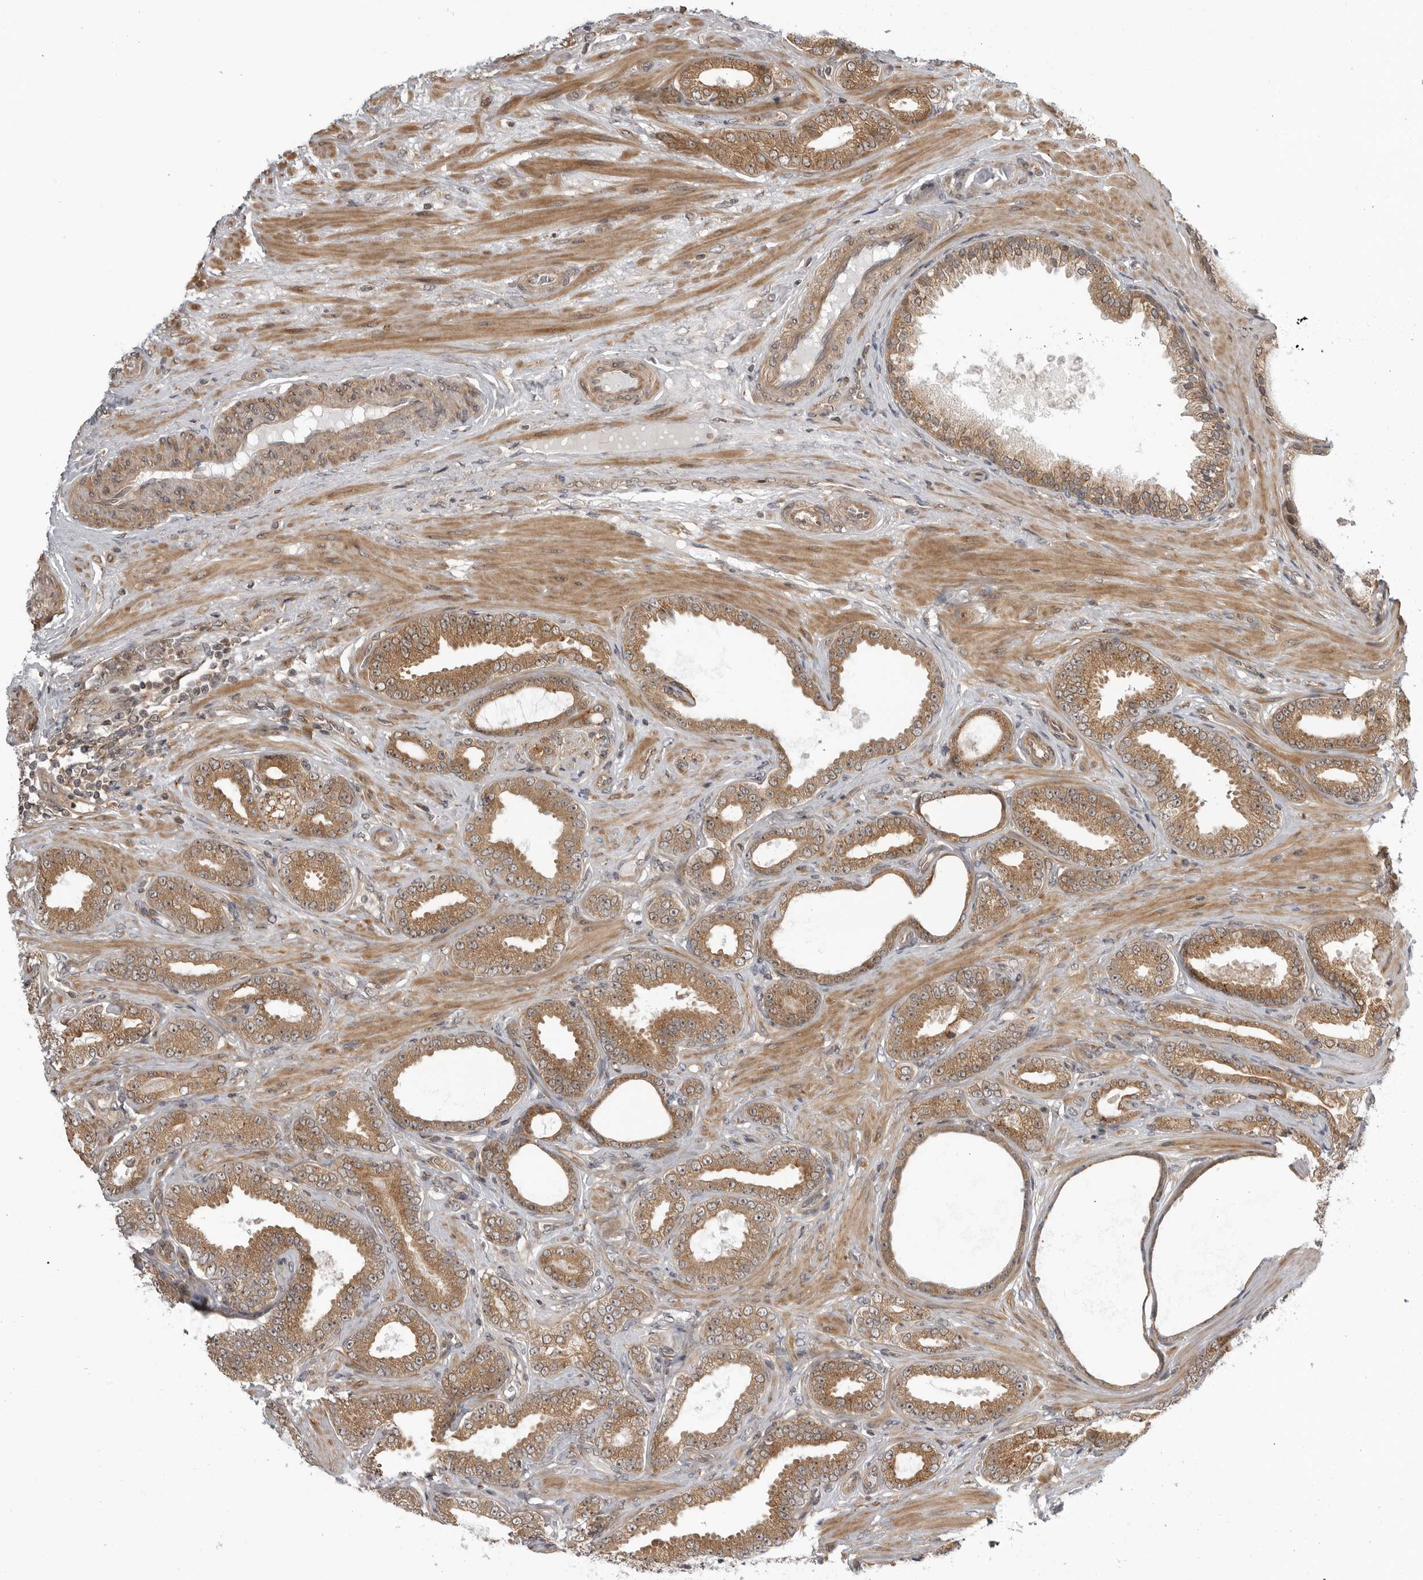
{"staining": {"intensity": "moderate", "quantity": ">75%", "location": "cytoplasmic/membranous"}, "tissue": "prostate cancer", "cell_type": "Tumor cells", "image_type": "cancer", "snomed": [{"axis": "morphology", "description": "Adenocarcinoma, Low grade"}, {"axis": "topography", "description": "Prostate"}], "caption": "Tumor cells display medium levels of moderate cytoplasmic/membranous positivity in about >75% of cells in human prostate cancer (low-grade adenocarcinoma).", "gene": "LRRC45", "patient": {"sex": "male", "age": 63}}